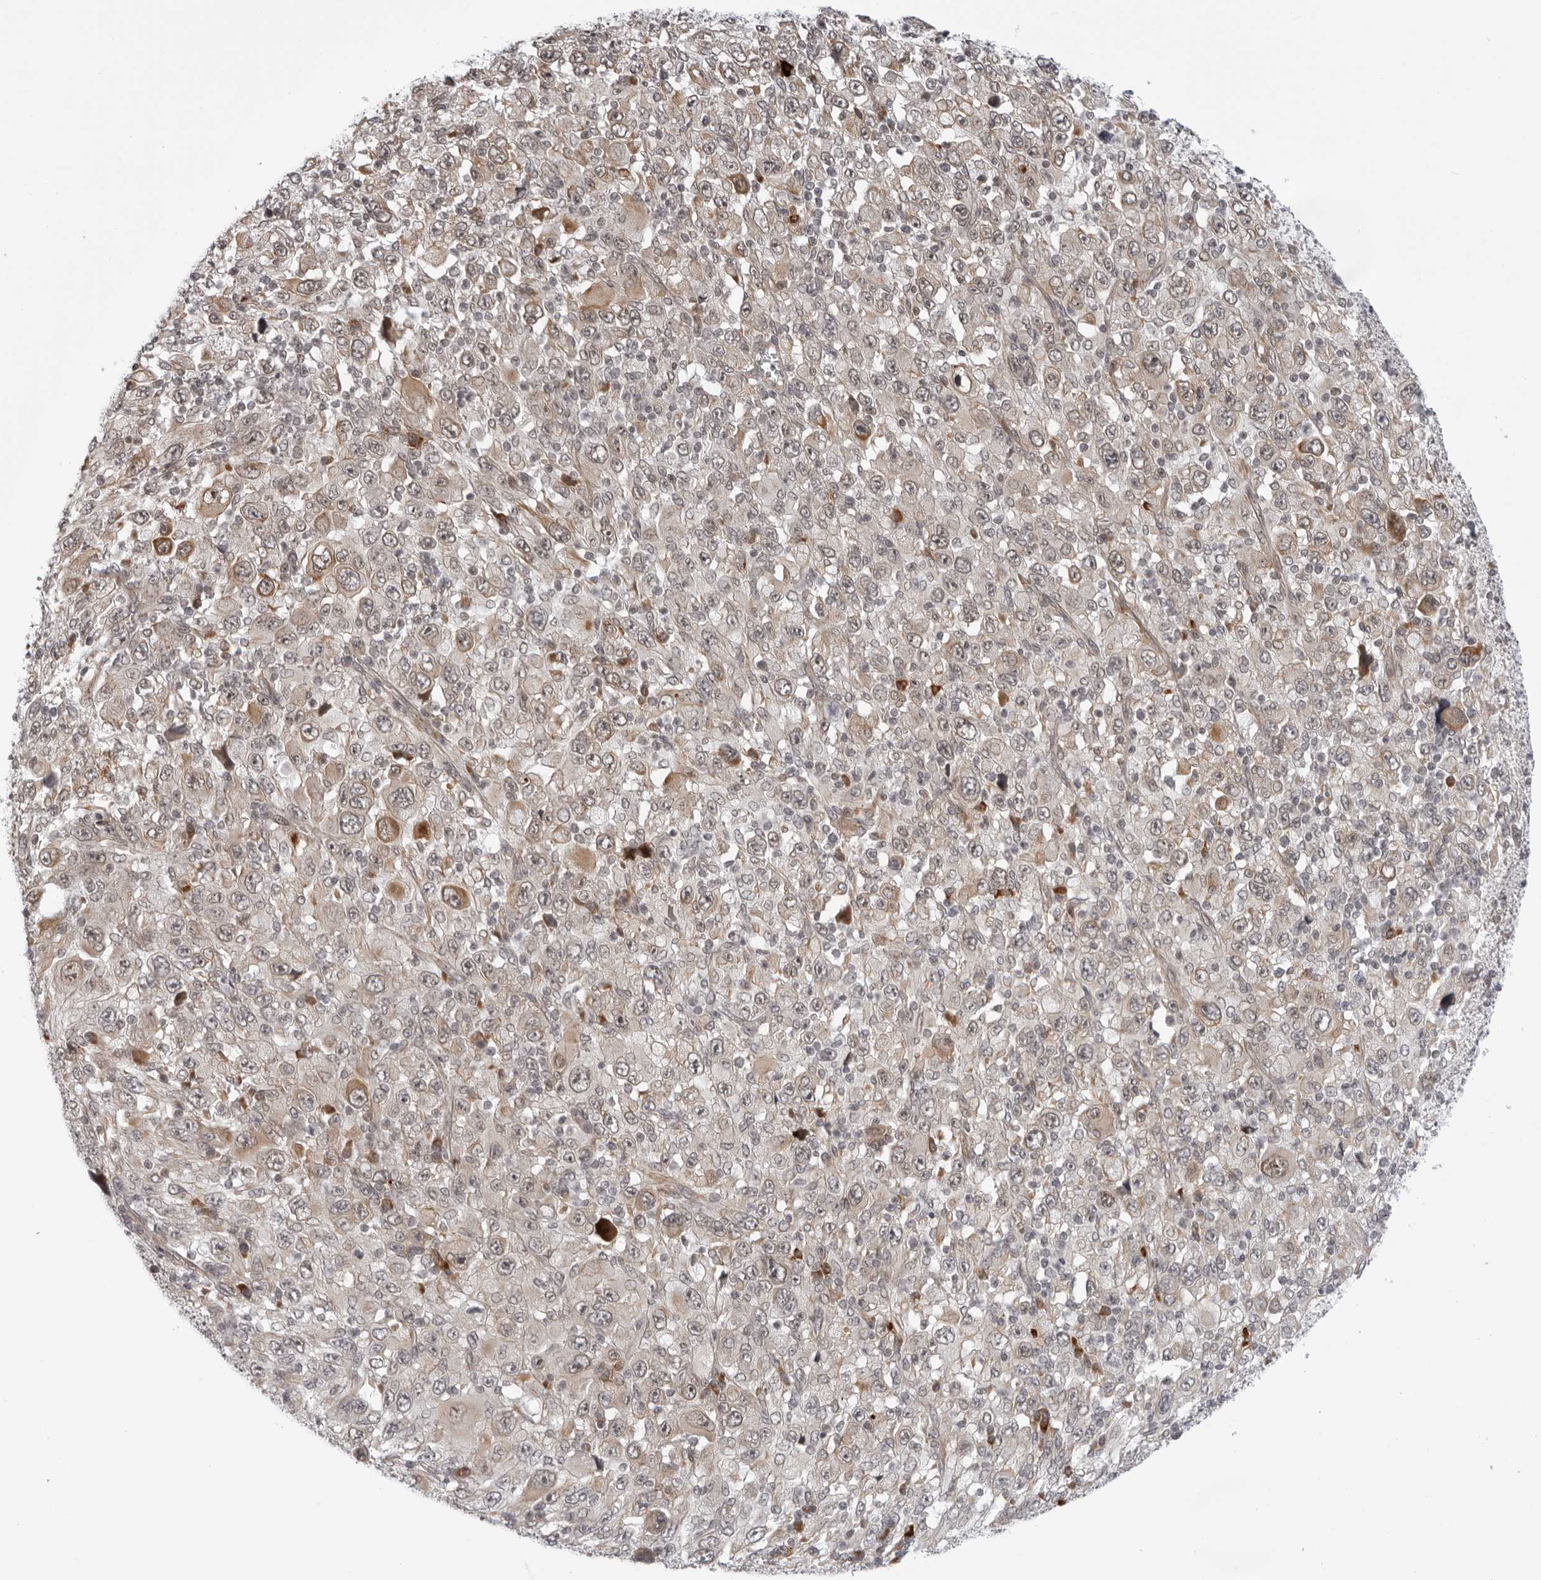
{"staining": {"intensity": "moderate", "quantity": "<25%", "location": "cytoplasmic/membranous"}, "tissue": "melanoma", "cell_type": "Tumor cells", "image_type": "cancer", "snomed": [{"axis": "morphology", "description": "Malignant melanoma, Metastatic site"}, {"axis": "topography", "description": "Skin"}], "caption": "Immunohistochemistry histopathology image of neoplastic tissue: melanoma stained using immunohistochemistry (IHC) displays low levels of moderate protein expression localized specifically in the cytoplasmic/membranous of tumor cells, appearing as a cytoplasmic/membranous brown color.", "gene": "GCSAML", "patient": {"sex": "female", "age": 56}}